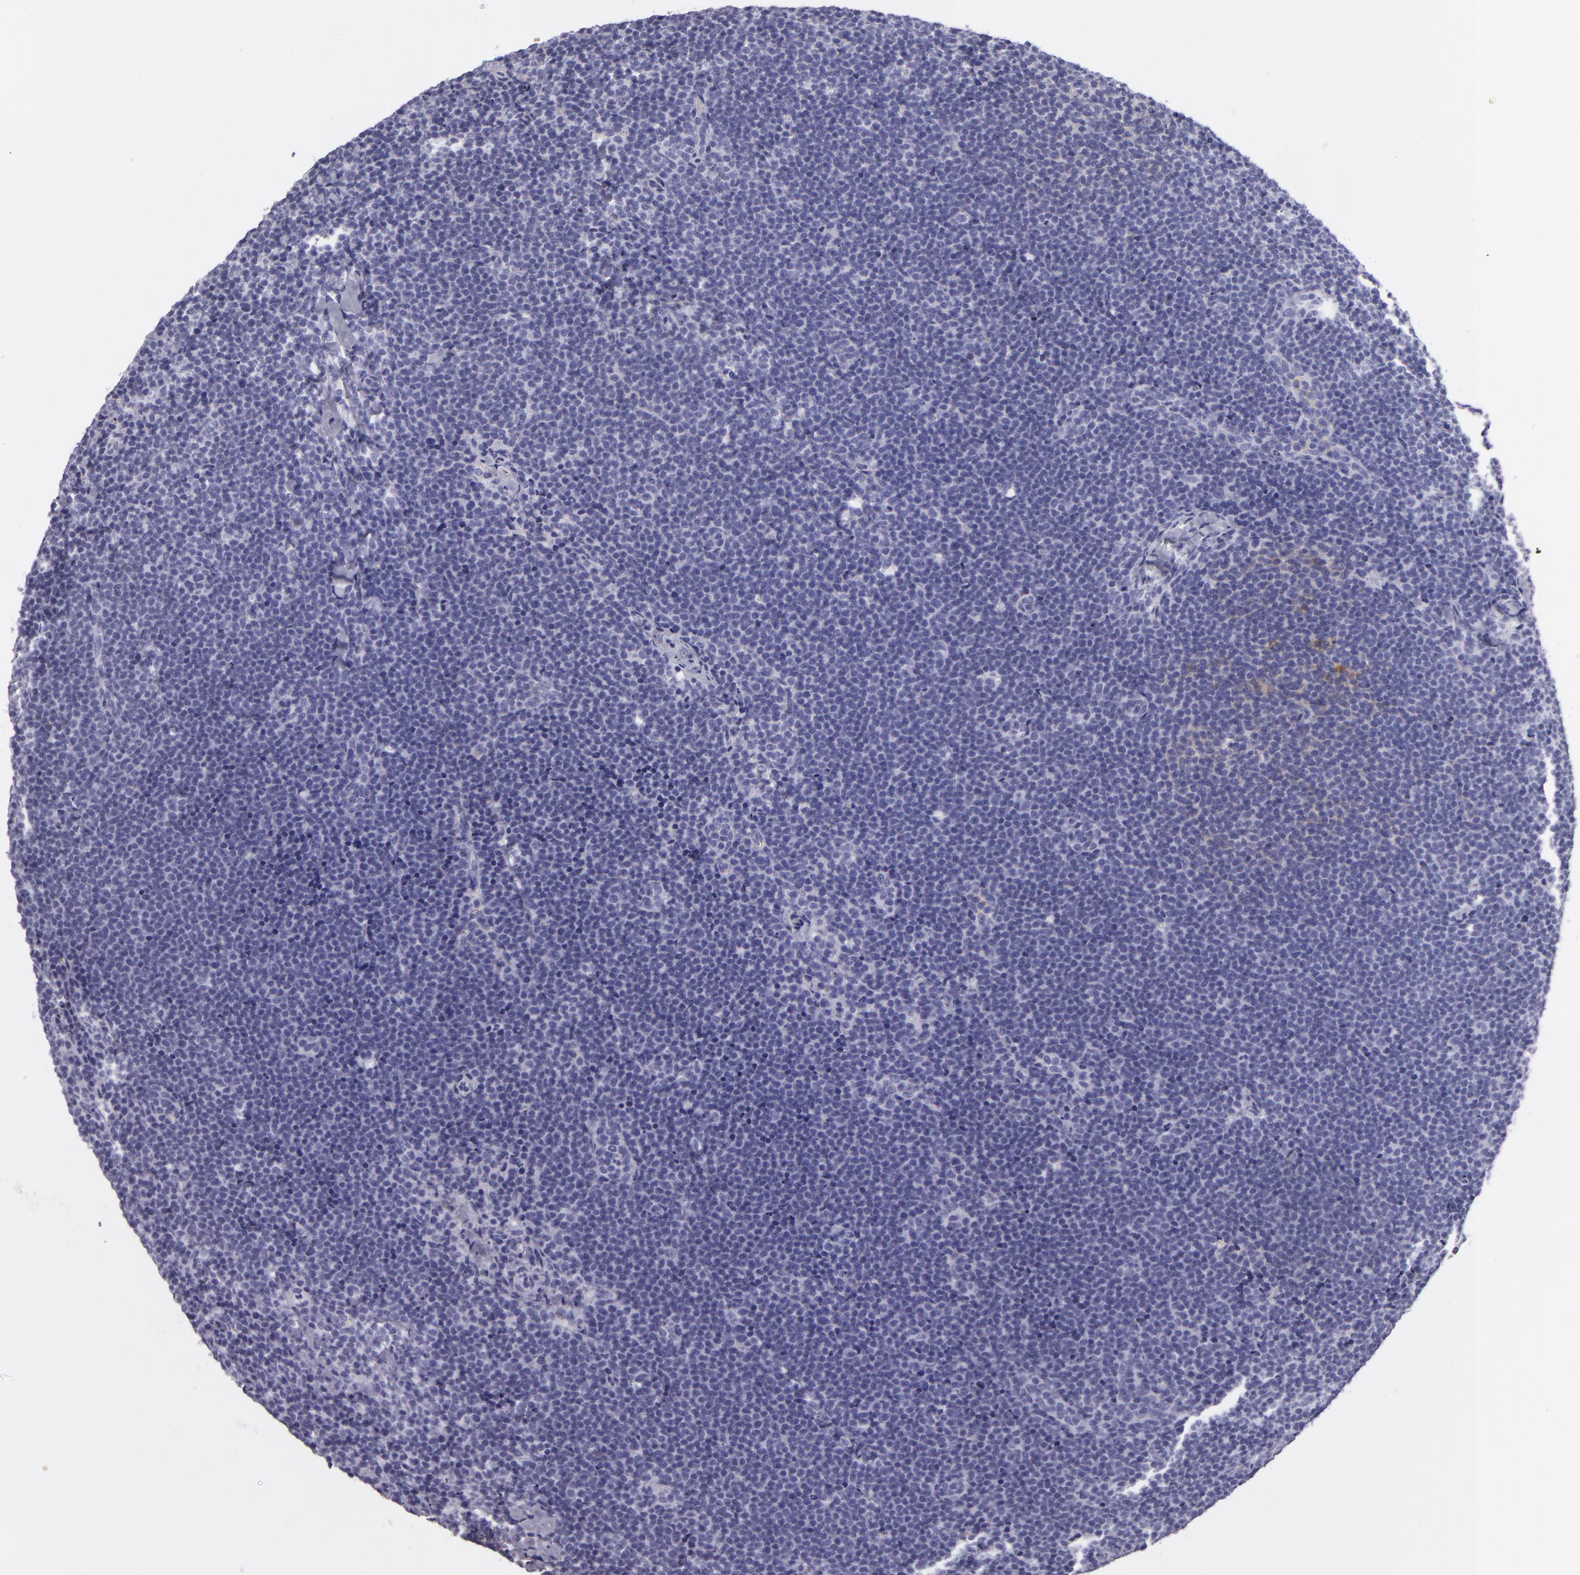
{"staining": {"intensity": "negative", "quantity": "none", "location": "none"}, "tissue": "lymphoma", "cell_type": "Tumor cells", "image_type": "cancer", "snomed": [{"axis": "morphology", "description": "Malignant lymphoma, non-Hodgkin's type, High grade"}, {"axis": "topography", "description": "Lymph node"}], "caption": "IHC micrograph of human malignant lymphoma, non-Hodgkin's type (high-grade) stained for a protein (brown), which demonstrates no staining in tumor cells.", "gene": "CR2", "patient": {"sex": "female", "age": 58}}